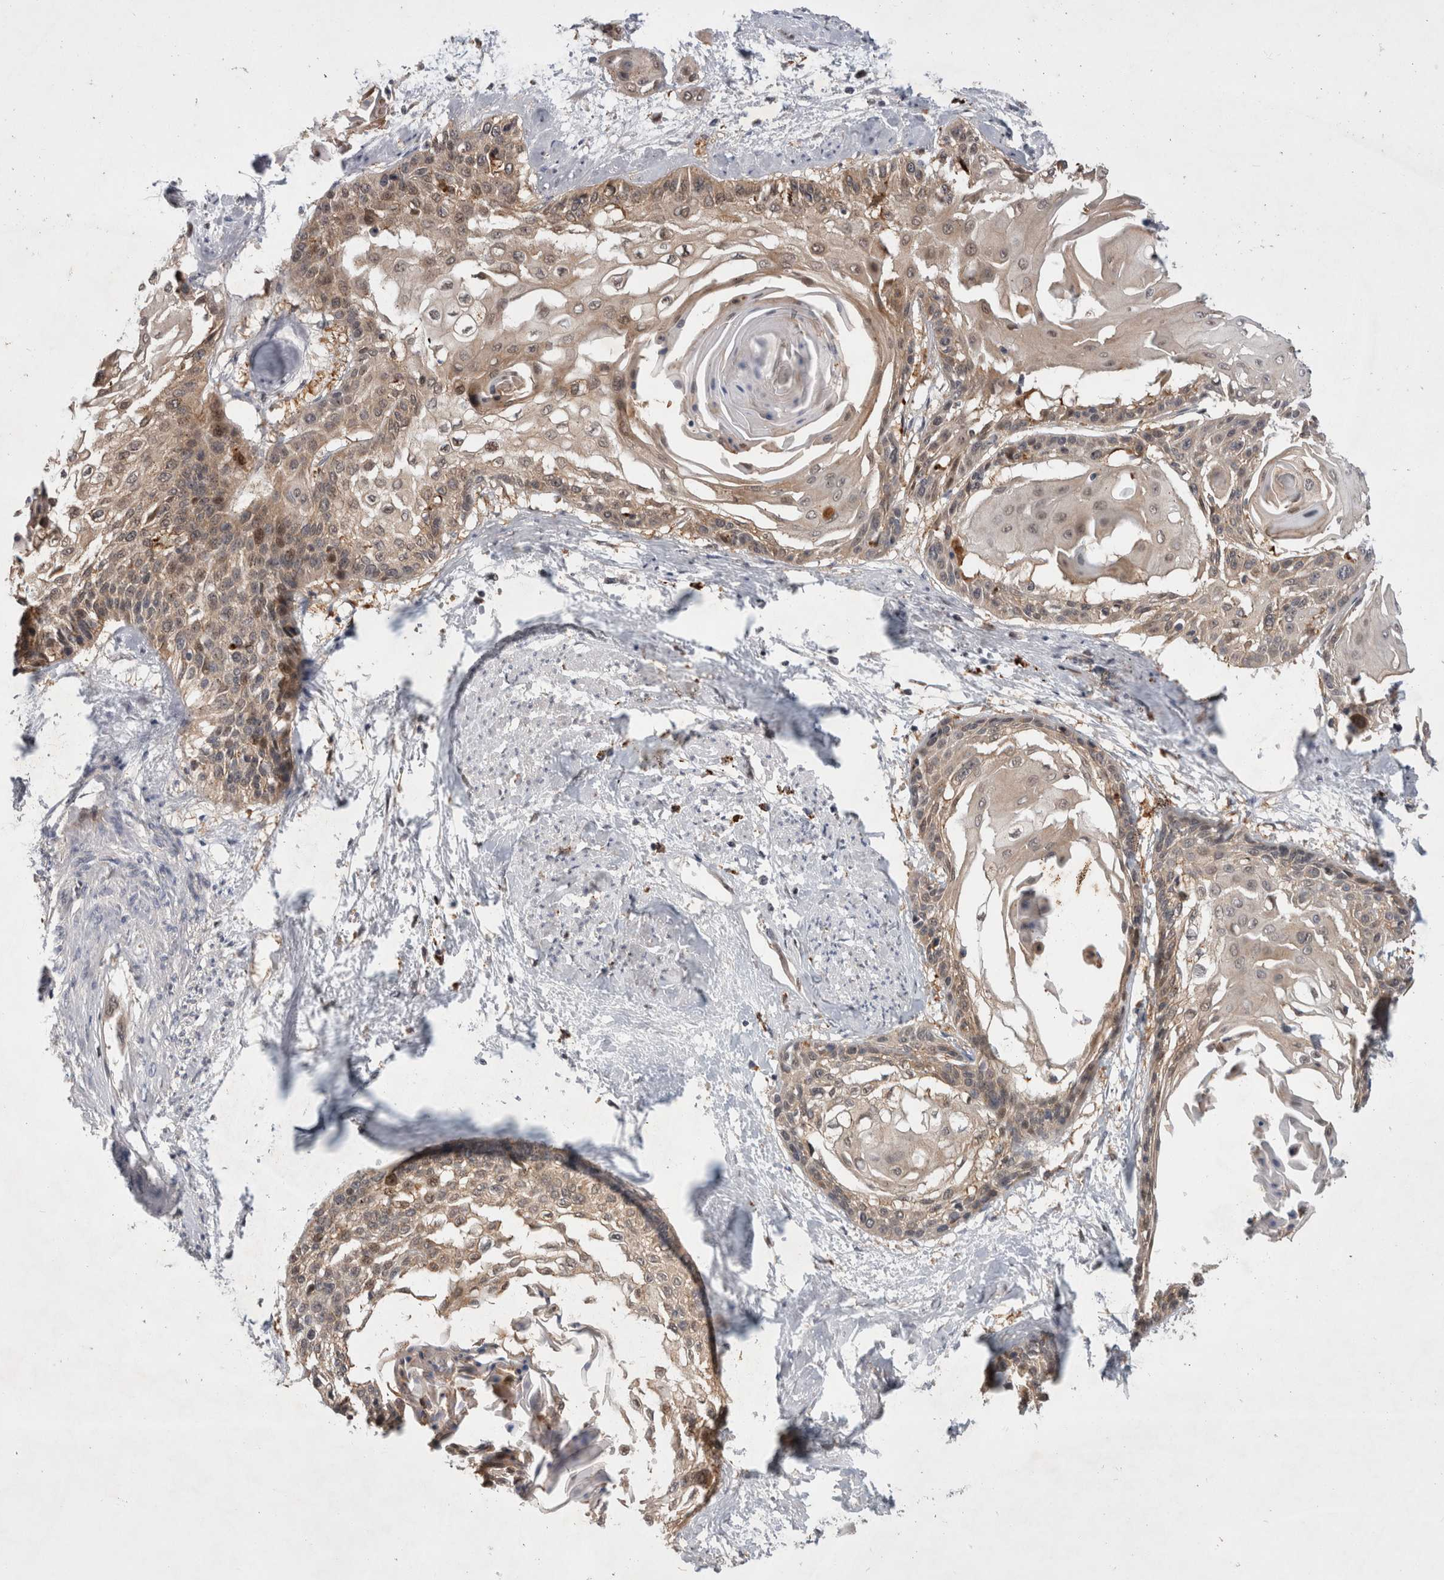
{"staining": {"intensity": "weak", "quantity": ">75%", "location": "cytoplasmic/membranous"}, "tissue": "cervical cancer", "cell_type": "Tumor cells", "image_type": "cancer", "snomed": [{"axis": "morphology", "description": "Squamous cell carcinoma, NOS"}, {"axis": "topography", "description": "Cervix"}], "caption": "Immunohistochemical staining of human cervical squamous cell carcinoma demonstrates low levels of weak cytoplasmic/membranous protein staining in about >75% of tumor cells.", "gene": "MRPL37", "patient": {"sex": "female", "age": 57}}